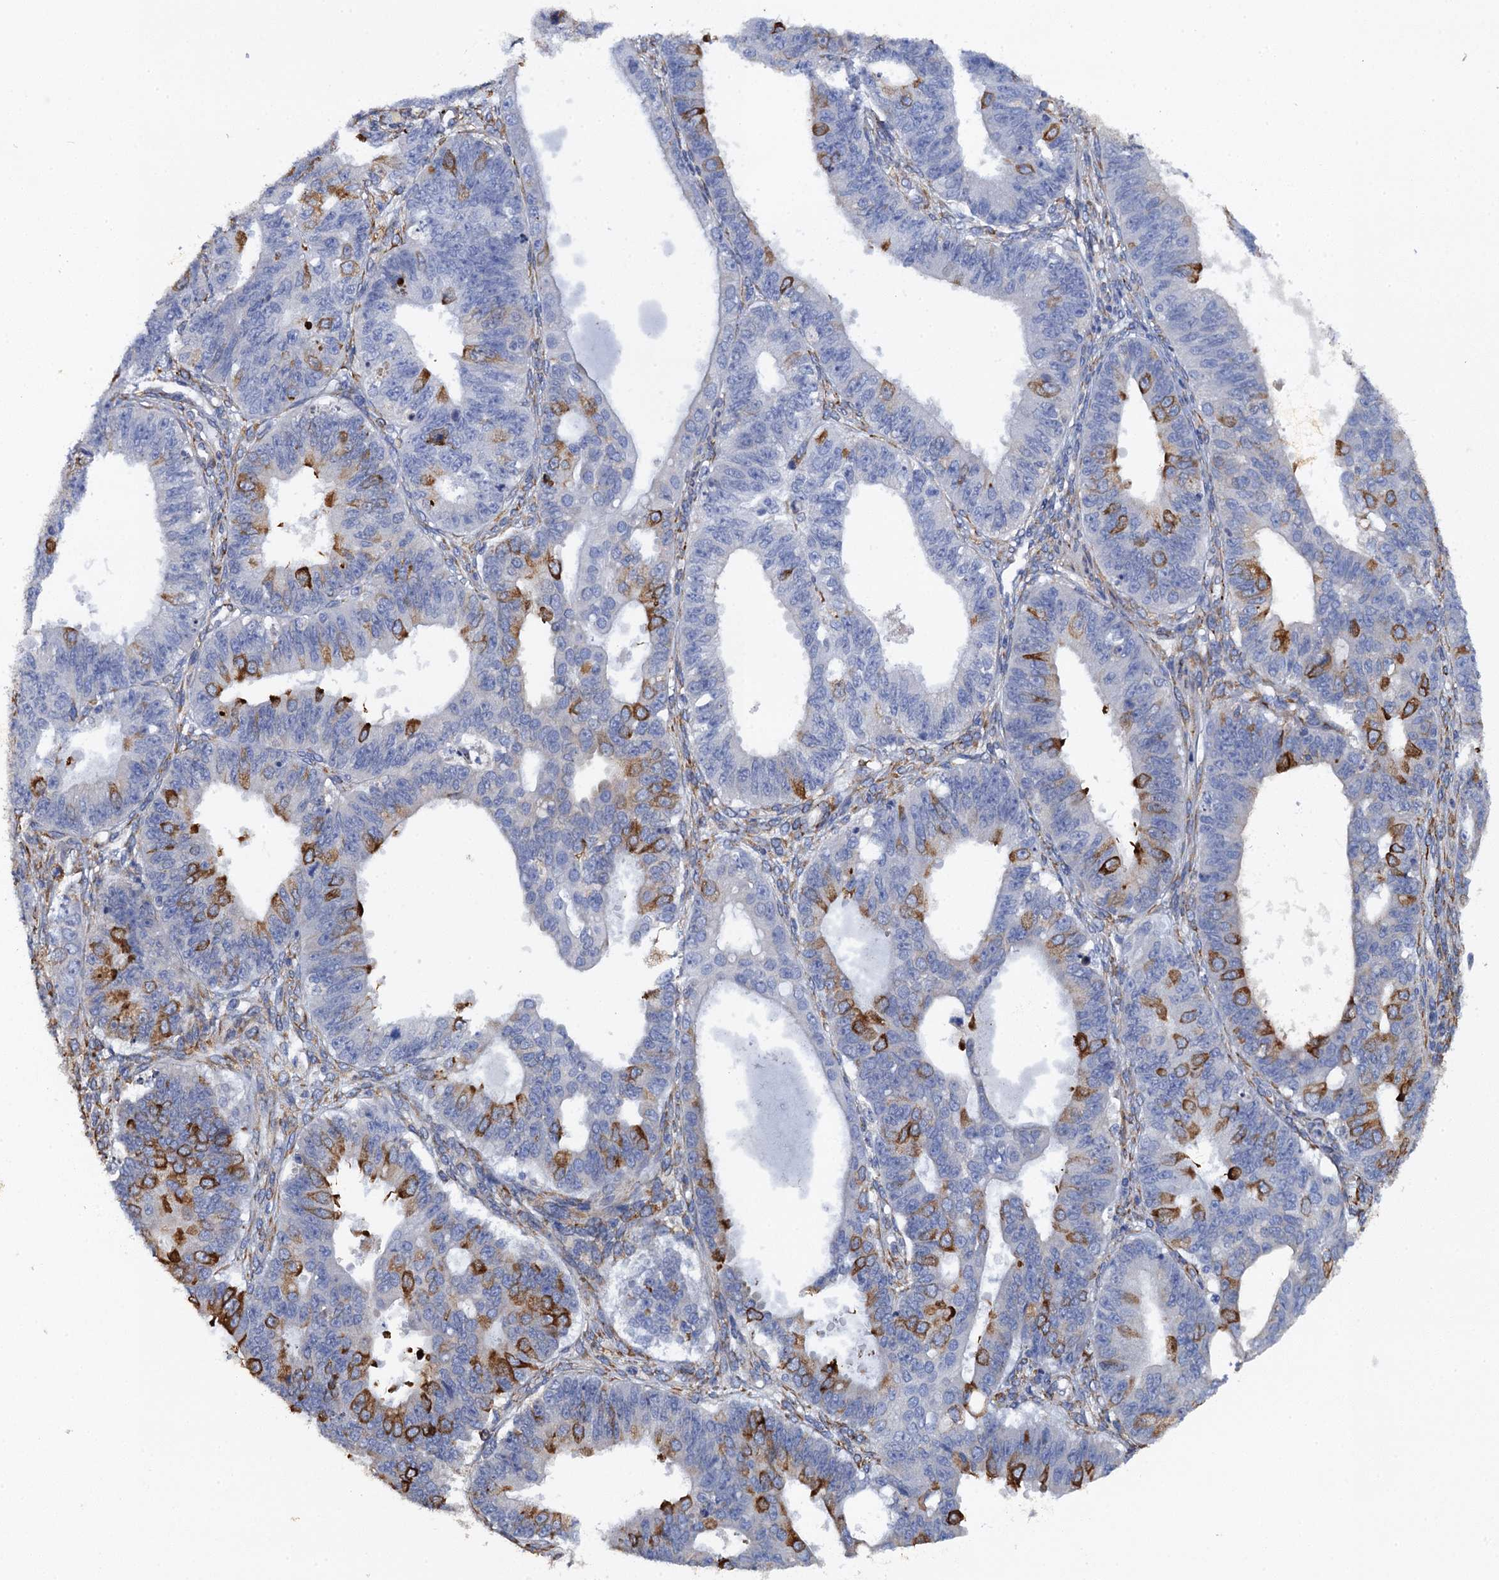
{"staining": {"intensity": "strong", "quantity": "<25%", "location": "cytoplasmic/membranous"}, "tissue": "ovarian cancer", "cell_type": "Tumor cells", "image_type": "cancer", "snomed": [{"axis": "morphology", "description": "Carcinoma, endometroid"}, {"axis": "topography", "description": "Appendix"}, {"axis": "topography", "description": "Ovary"}], "caption": "Tumor cells display medium levels of strong cytoplasmic/membranous staining in approximately <25% of cells in human ovarian cancer. The staining was performed using DAB (3,3'-diaminobenzidine), with brown indicating positive protein expression. Nuclei are stained blue with hematoxylin.", "gene": "POGLUT3", "patient": {"sex": "female", "age": 42}}